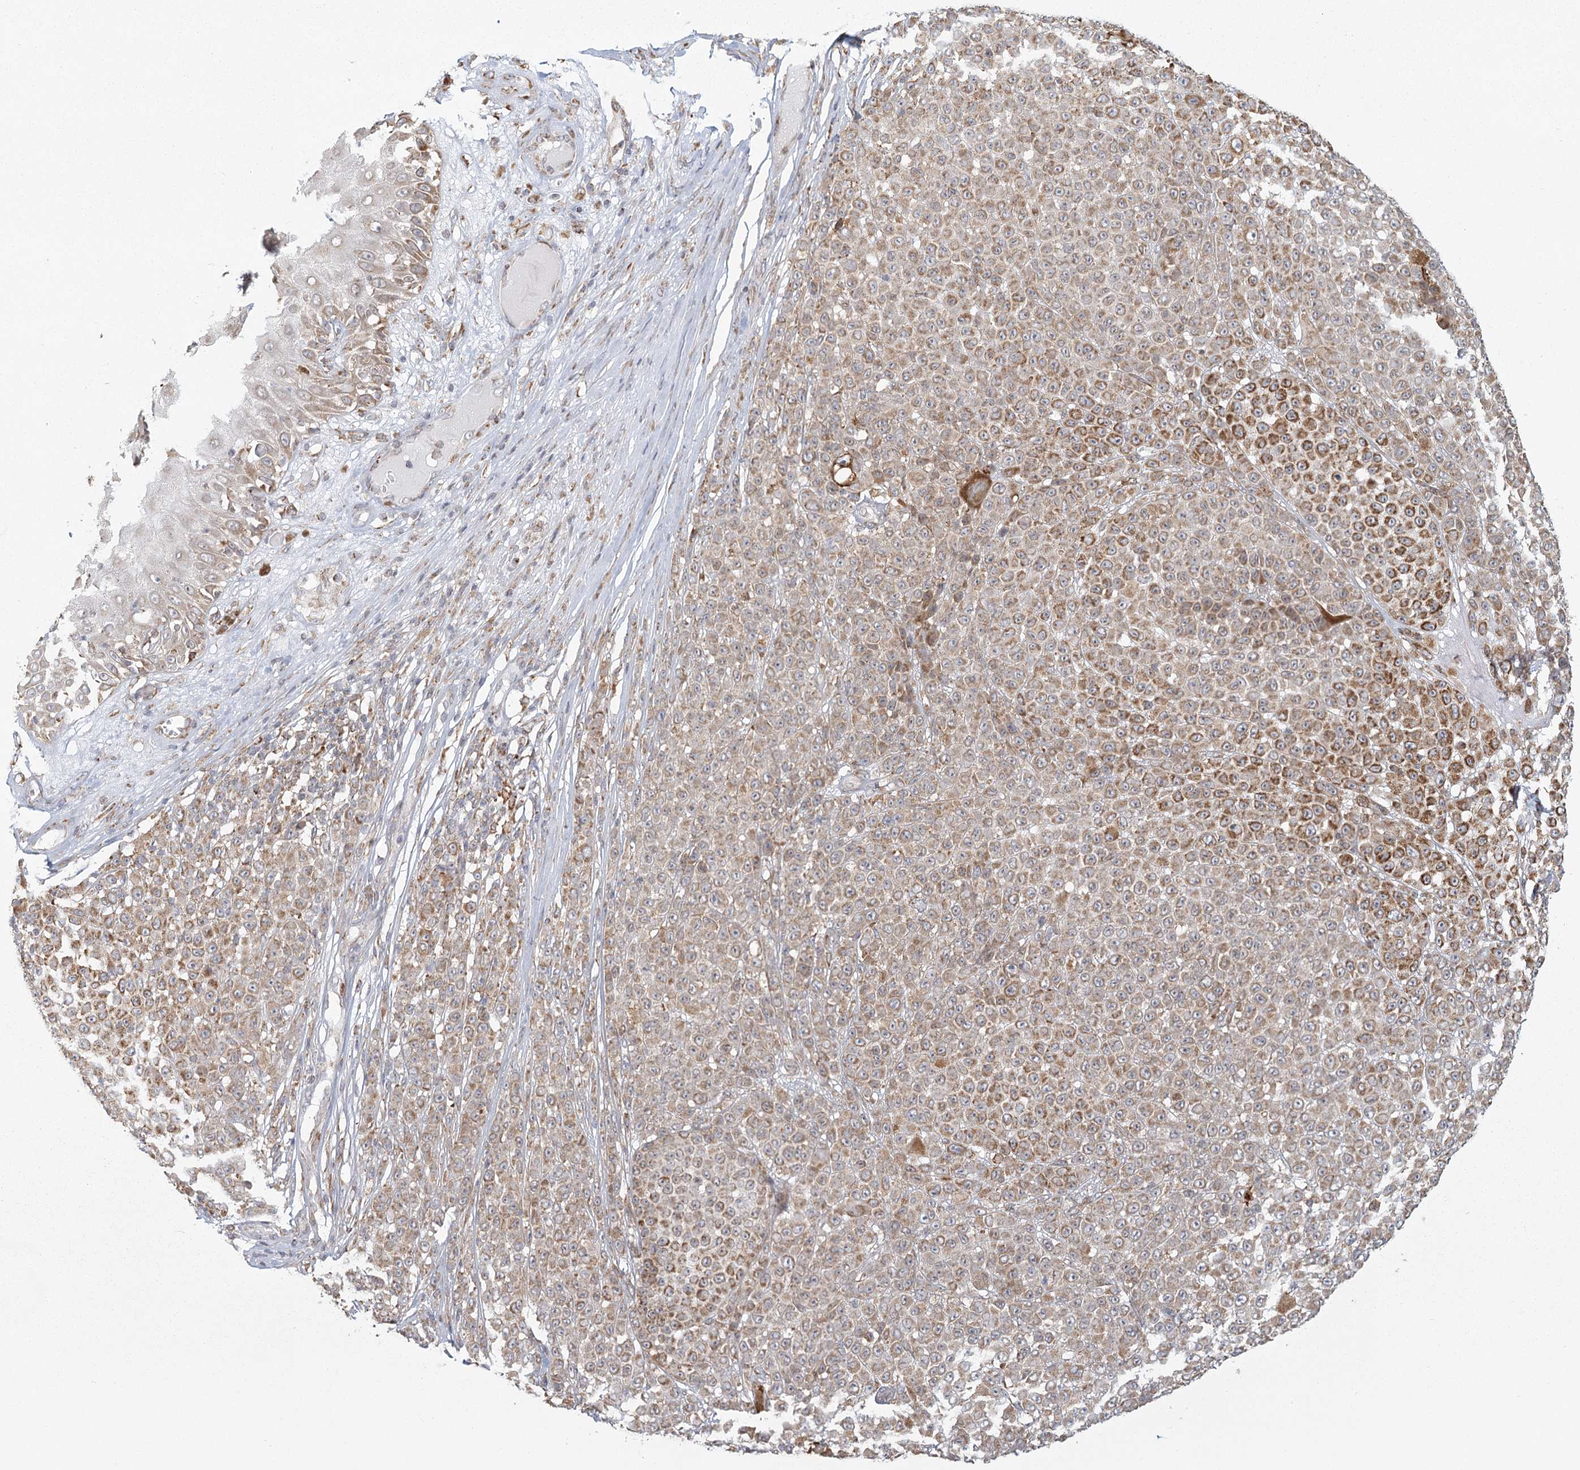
{"staining": {"intensity": "moderate", "quantity": ">75%", "location": "cytoplasmic/membranous"}, "tissue": "melanoma", "cell_type": "Tumor cells", "image_type": "cancer", "snomed": [{"axis": "morphology", "description": "Malignant melanoma, NOS"}, {"axis": "topography", "description": "Skin"}], "caption": "Moderate cytoplasmic/membranous positivity for a protein is identified in approximately >75% of tumor cells of melanoma using IHC.", "gene": "LACTB", "patient": {"sex": "female", "age": 94}}